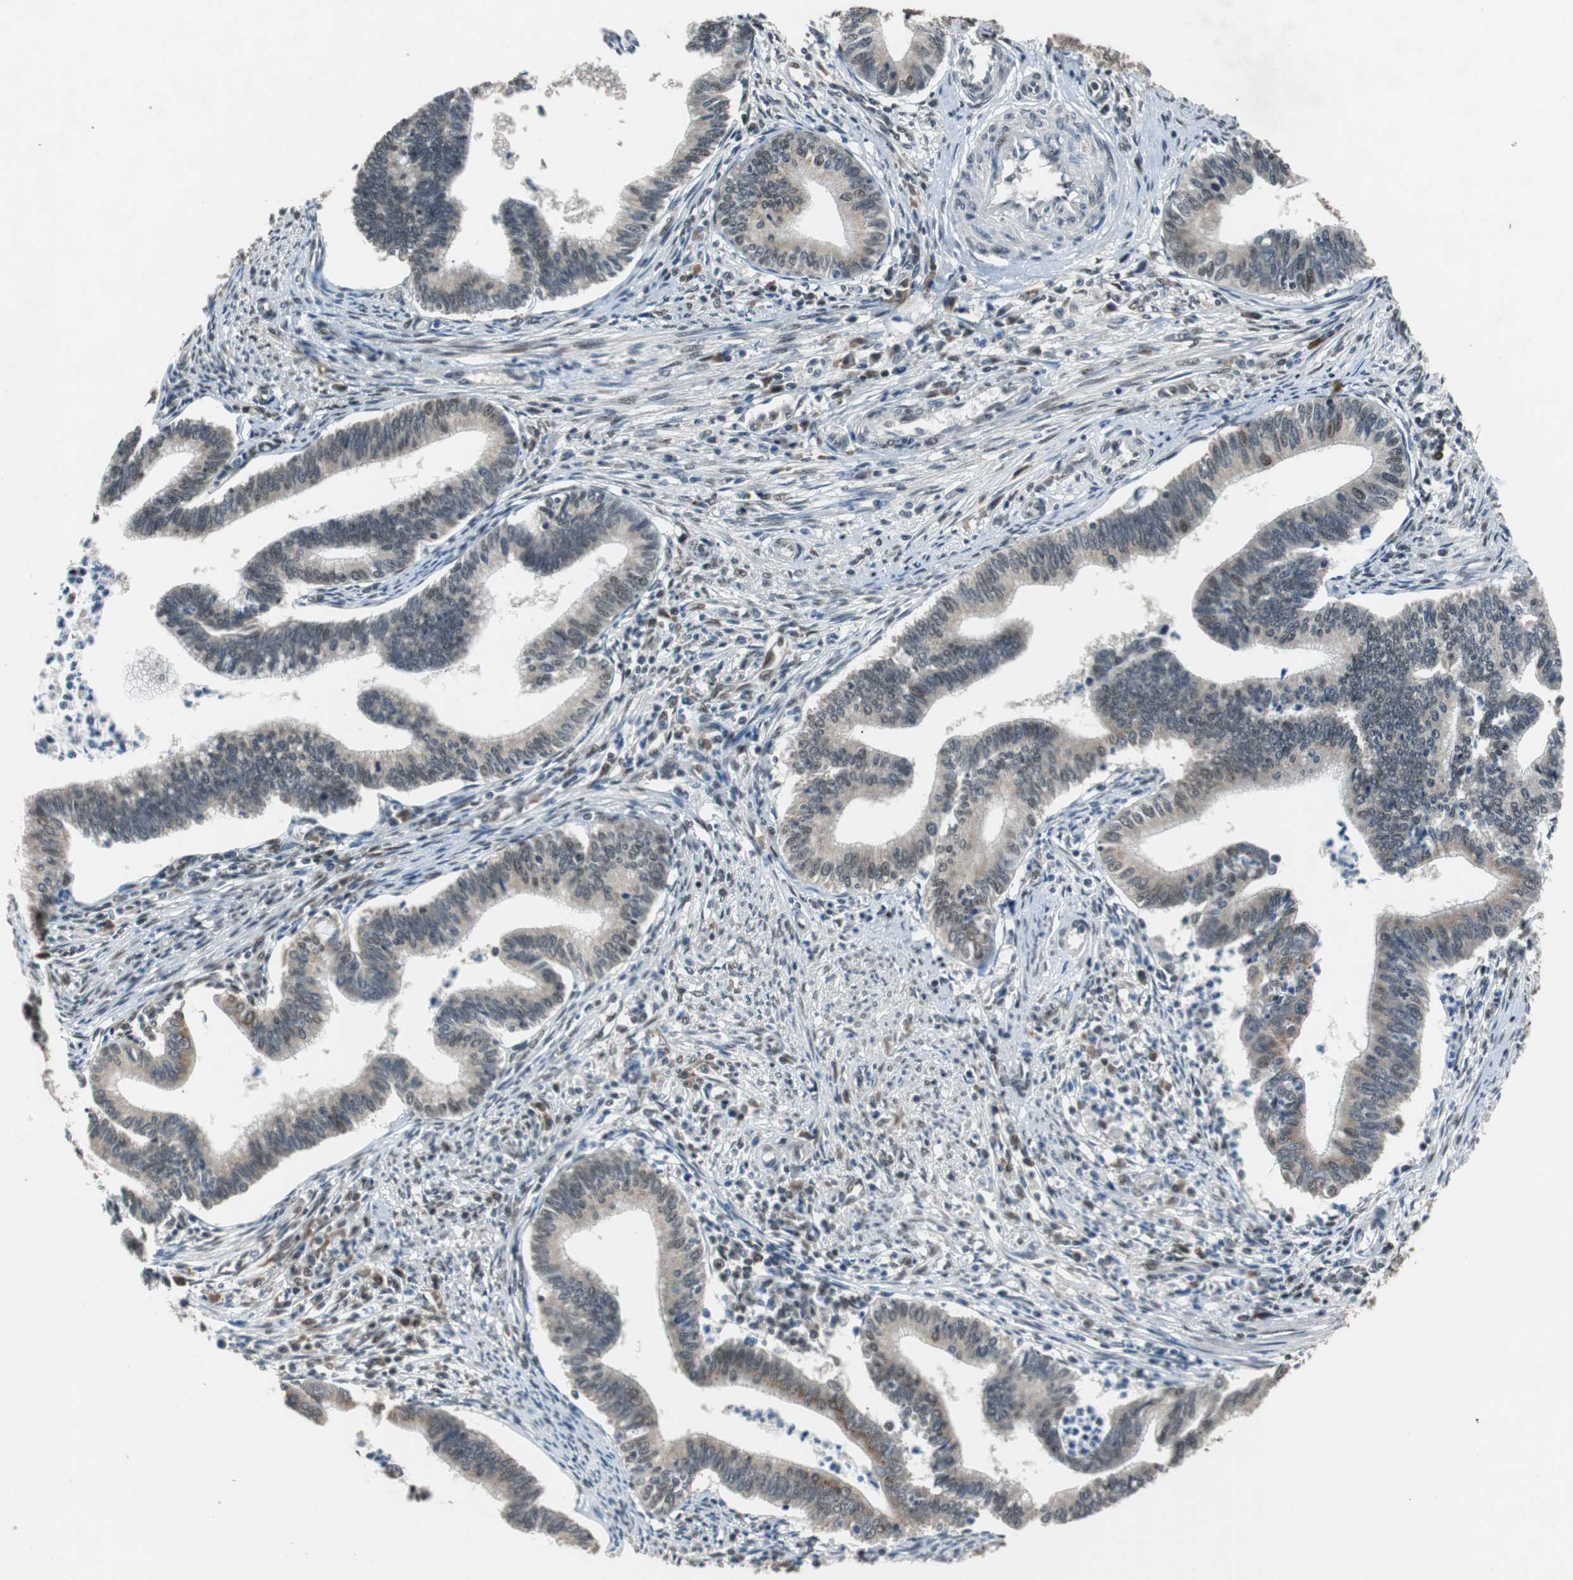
{"staining": {"intensity": "weak", "quantity": "<25%", "location": "cytoplasmic/membranous,nuclear"}, "tissue": "cervical cancer", "cell_type": "Tumor cells", "image_type": "cancer", "snomed": [{"axis": "morphology", "description": "Adenocarcinoma, NOS"}, {"axis": "topography", "description": "Cervix"}], "caption": "The IHC image has no significant positivity in tumor cells of cervical cancer tissue.", "gene": "USP28", "patient": {"sex": "female", "age": 36}}